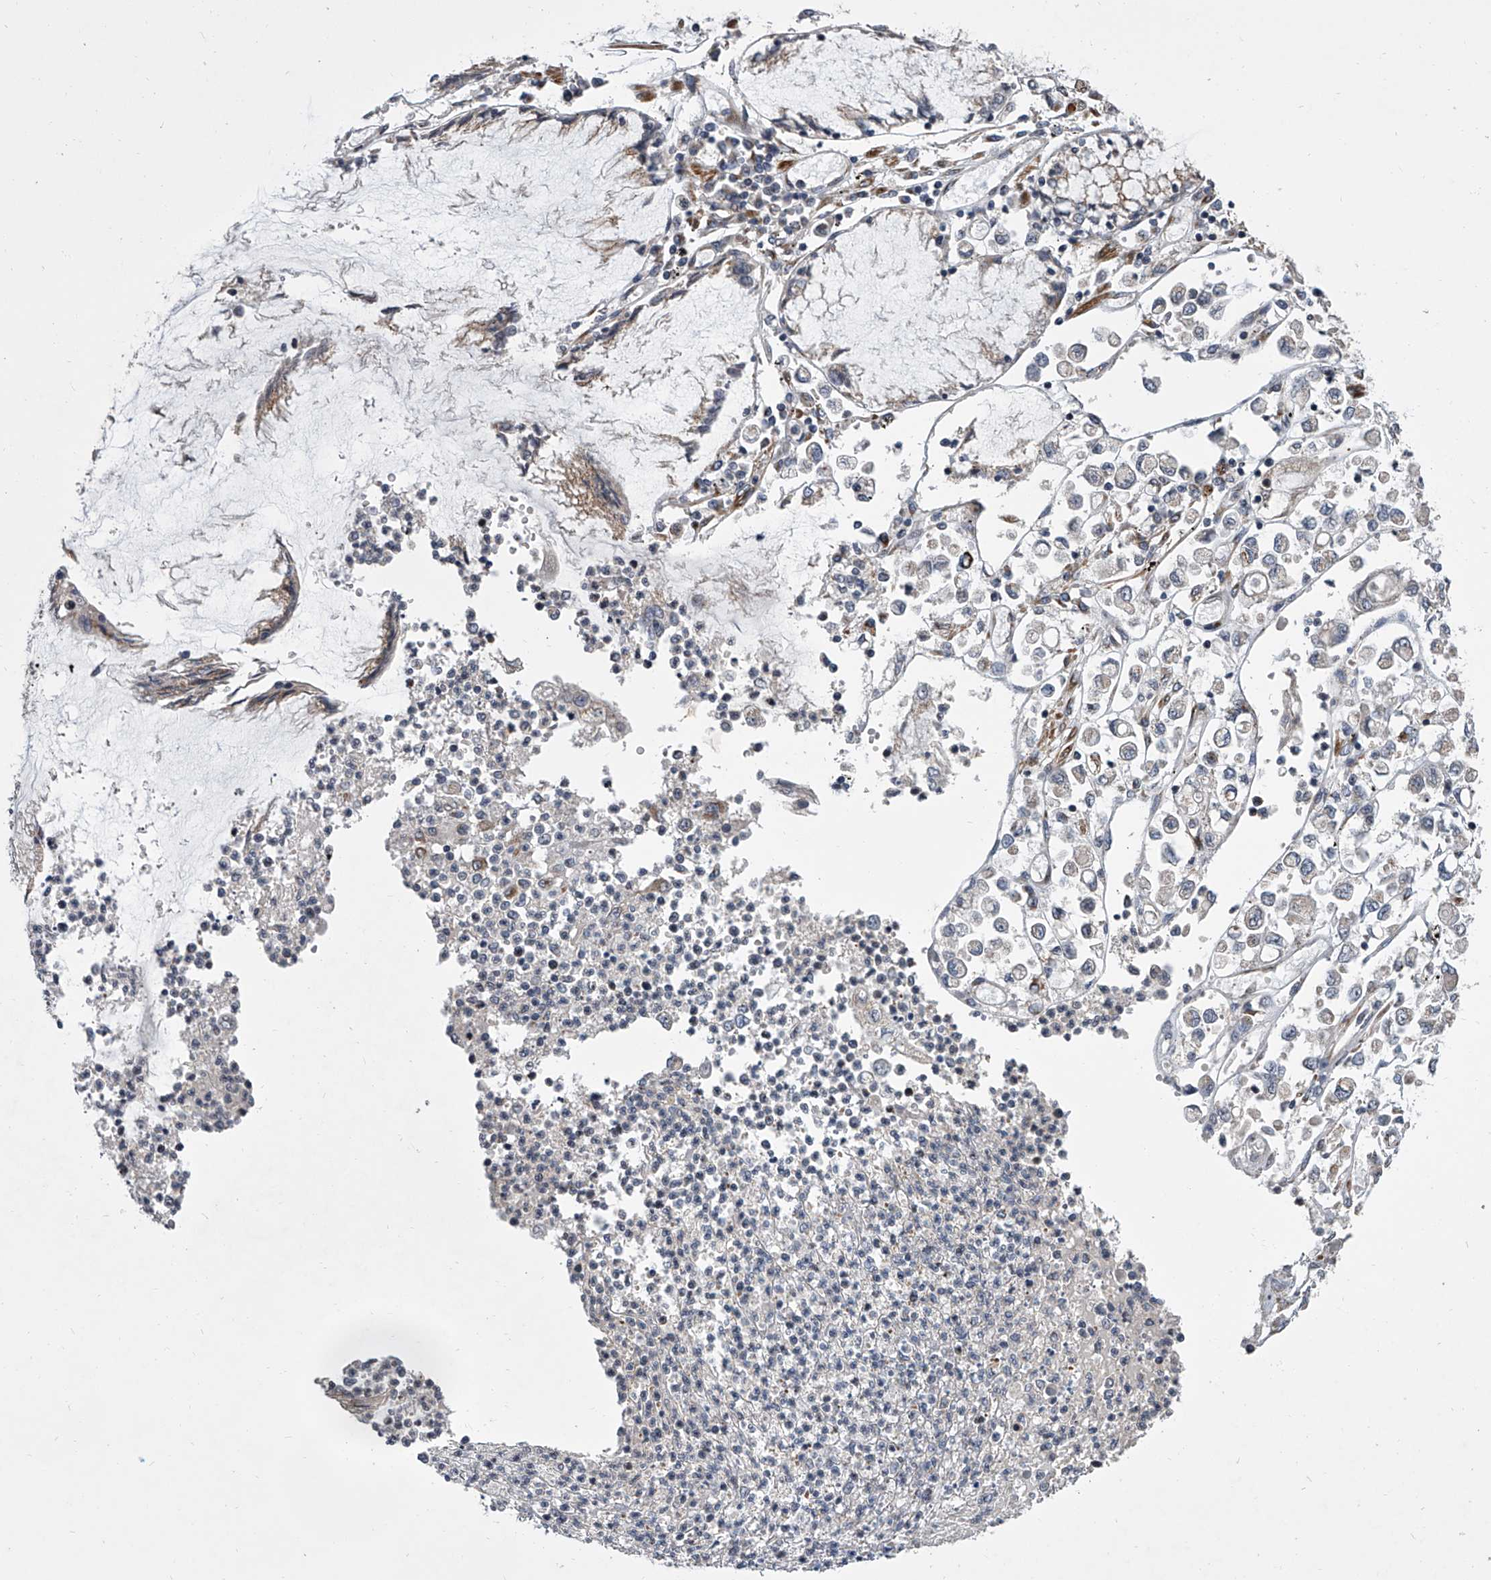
{"staining": {"intensity": "negative", "quantity": "none", "location": "none"}, "tissue": "stomach cancer", "cell_type": "Tumor cells", "image_type": "cancer", "snomed": [{"axis": "morphology", "description": "Adenocarcinoma, NOS"}, {"axis": "topography", "description": "Stomach"}], "caption": "DAB (3,3'-diaminobenzidine) immunohistochemical staining of stomach cancer (adenocarcinoma) reveals no significant staining in tumor cells. (DAB (3,3'-diaminobenzidine) immunohistochemistry, high magnification).", "gene": "DLGAP2", "patient": {"sex": "female", "age": 76}}